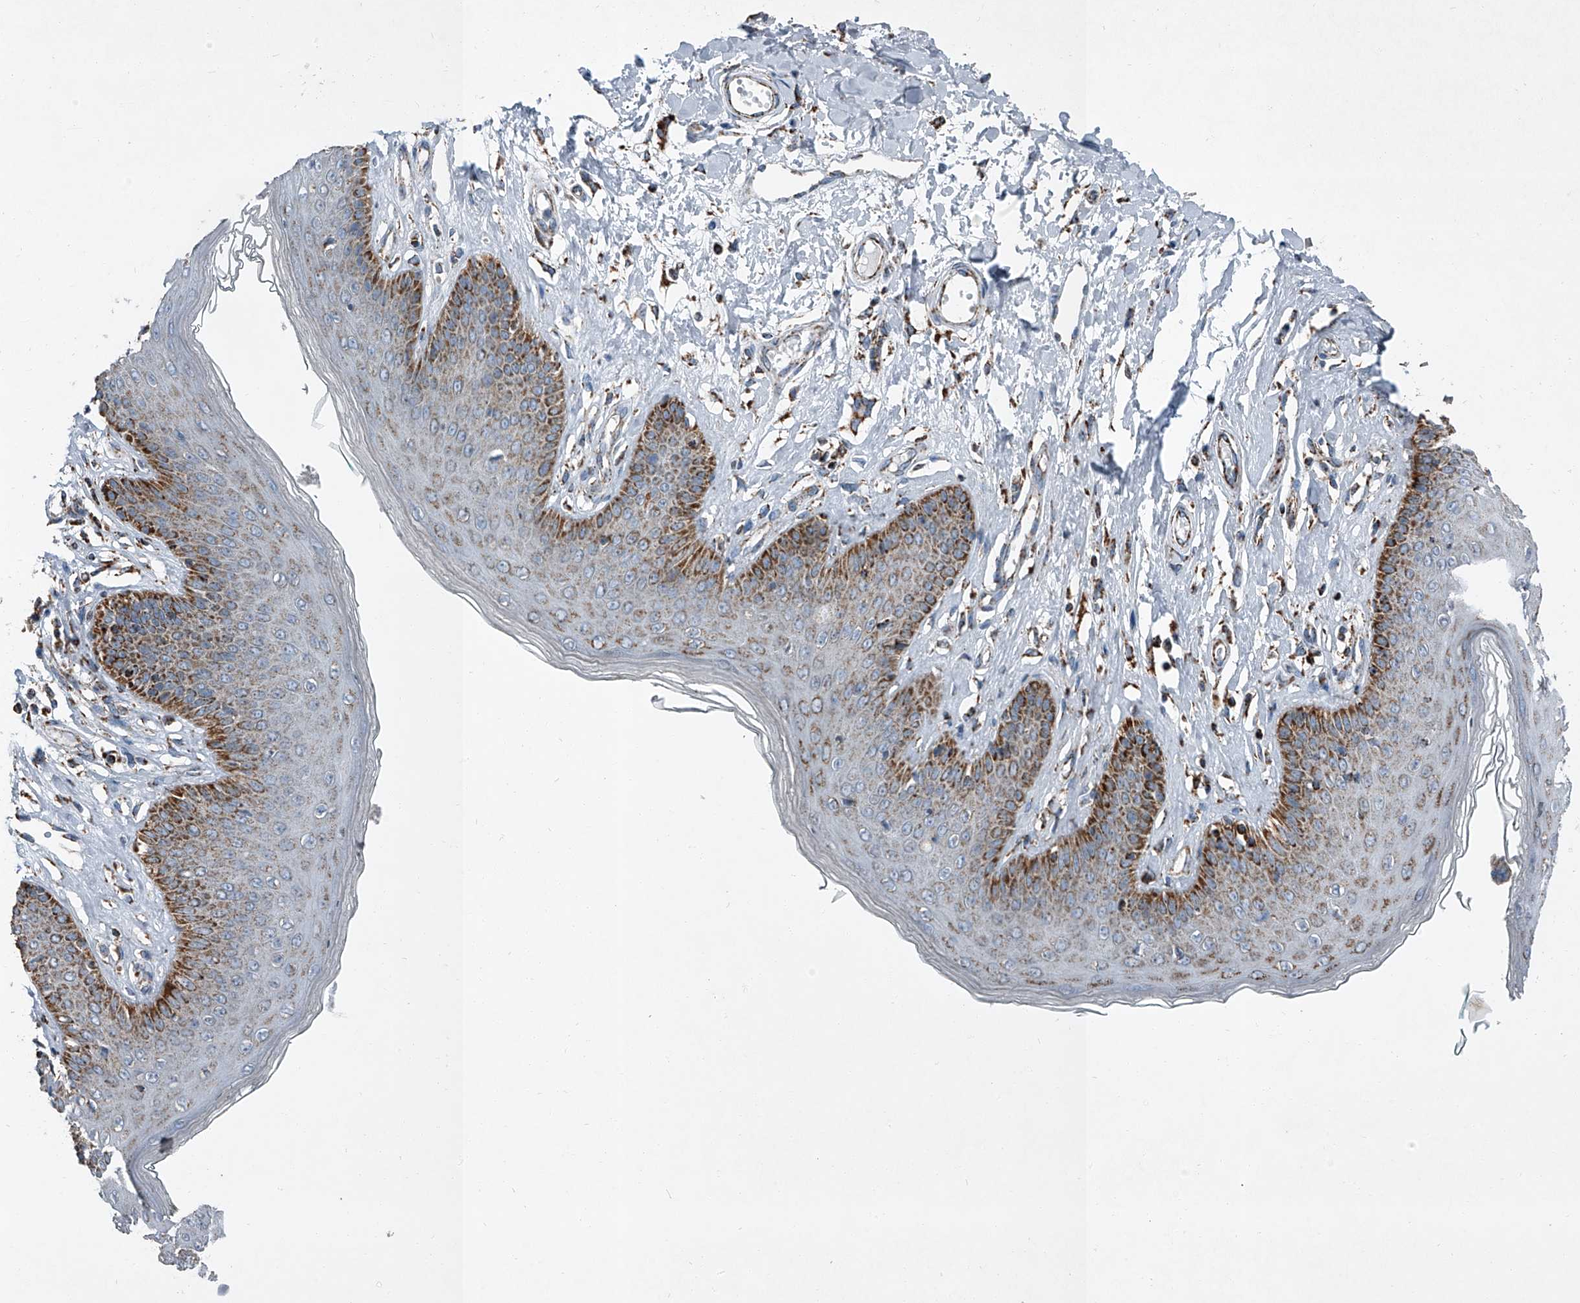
{"staining": {"intensity": "moderate", "quantity": ">75%", "location": "cytoplasmic/membranous"}, "tissue": "skin", "cell_type": "Epidermal cells", "image_type": "normal", "snomed": [{"axis": "morphology", "description": "Normal tissue, NOS"}, {"axis": "morphology", "description": "Squamous cell carcinoma, NOS"}, {"axis": "topography", "description": "Vulva"}], "caption": "A high-resolution photomicrograph shows IHC staining of normal skin, which exhibits moderate cytoplasmic/membranous expression in approximately >75% of epidermal cells. (DAB (3,3'-diaminobenzidine) IHC, brown staining for protein, blue staining for nuclei).", "gene": "CHRNA7", "patient": {"sex": "female", "age": 85}}